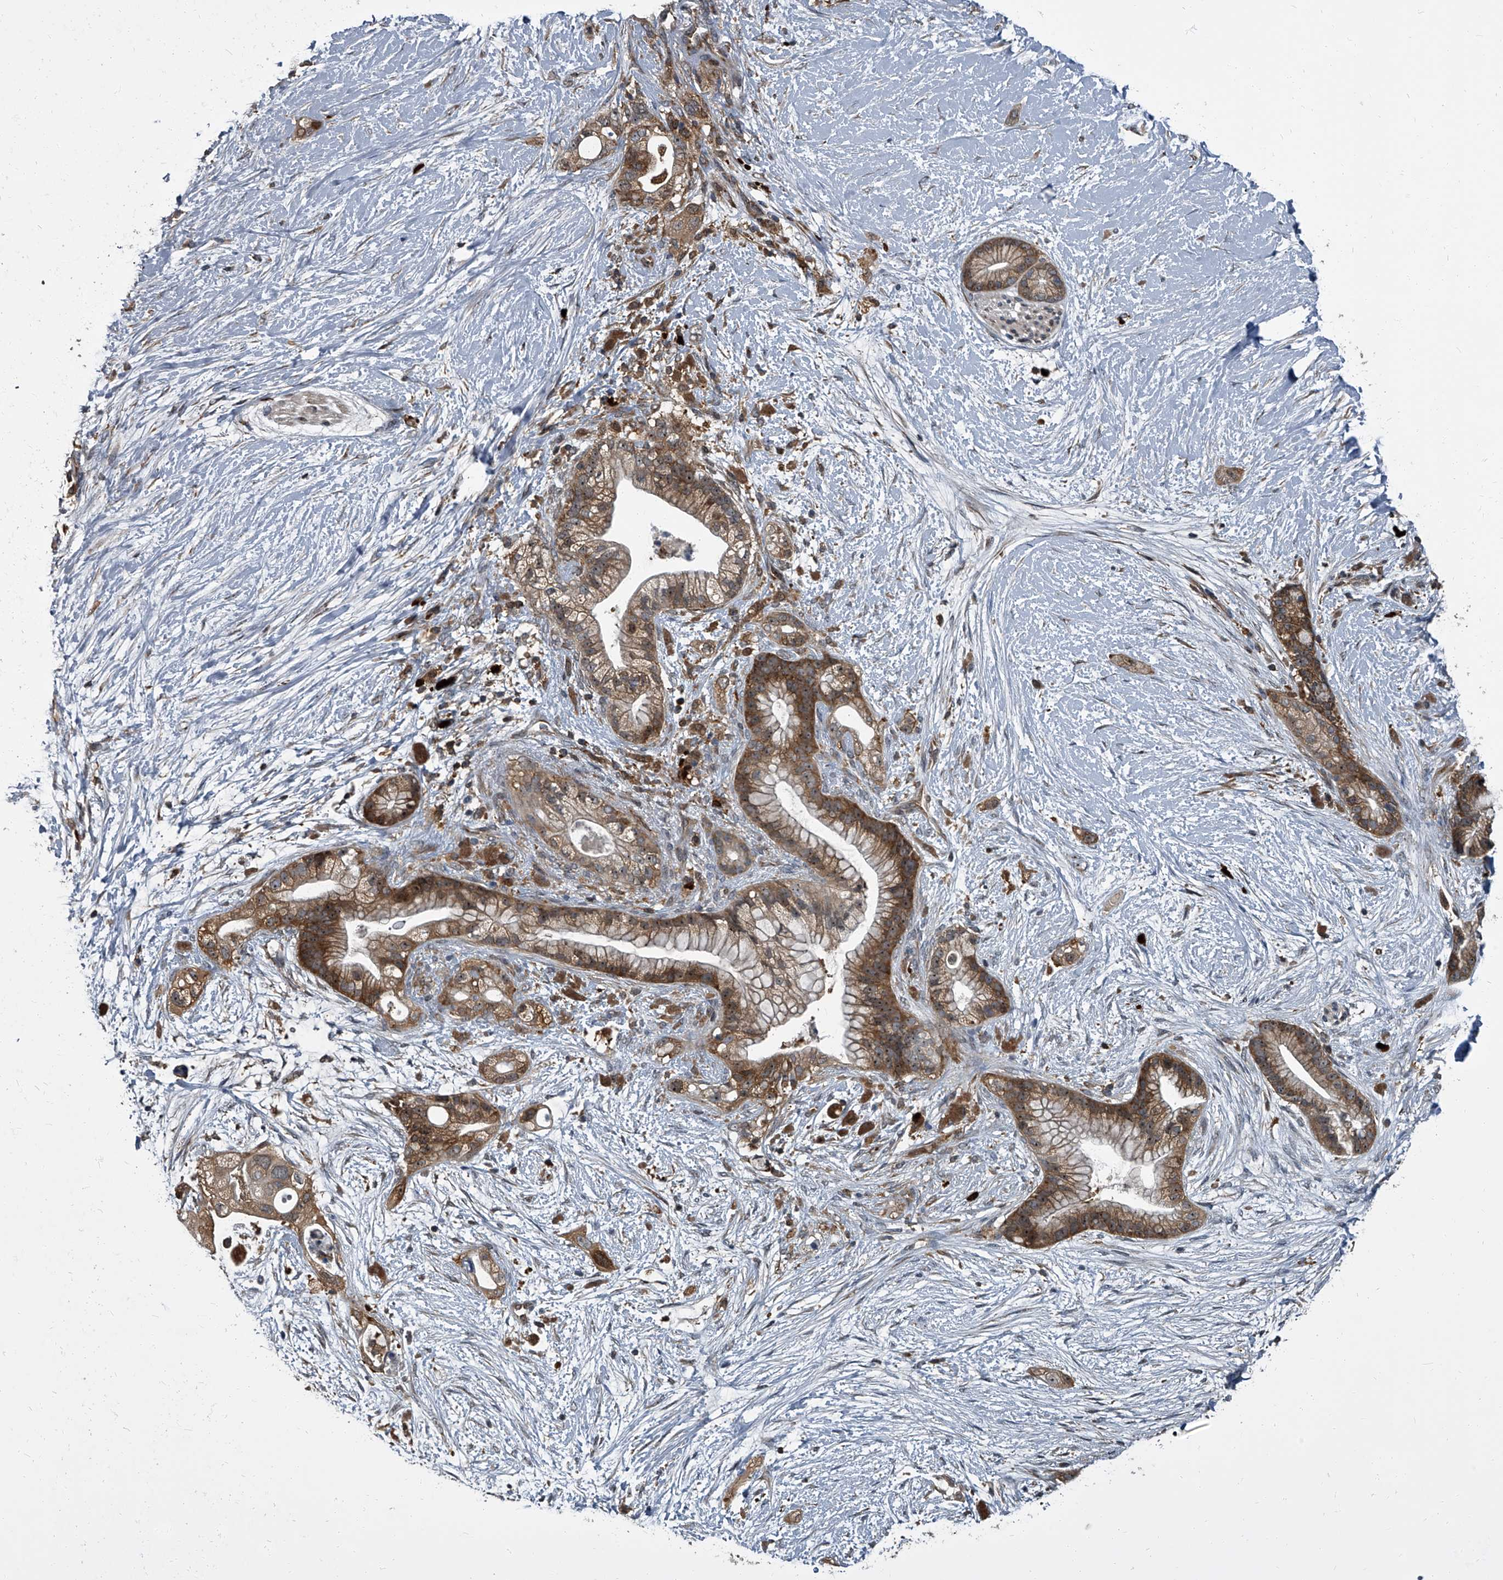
{"staining": {"intensity": "moderate", "quantity": ">75%", "location": "cytoplasmic/membranous,nuclear"}, "tissue": "pancreatic cancer", "cell_type": "Tumor cells", "image_type": "cancer", "snomed": [{"axis": "morphology", "description": "Adenocarcinoma, NOS"}, {"axis": "topography", "description": "Pancreas"}], "caption": "The image displays immunohistochemical staining of adenocarcinoma (pancreatic). There is moderate cytoplasmic/membranous and nuclear staining is seen in approximately >75% of tumor cells. Using DAB (3,3'-diaminobenzidine) (brown) and hematoxylin (blue) stains, captured at high magnification using brightfield microscopy.", "gene": "CDV3", "patient": {"sex": "male", "age": 53}}